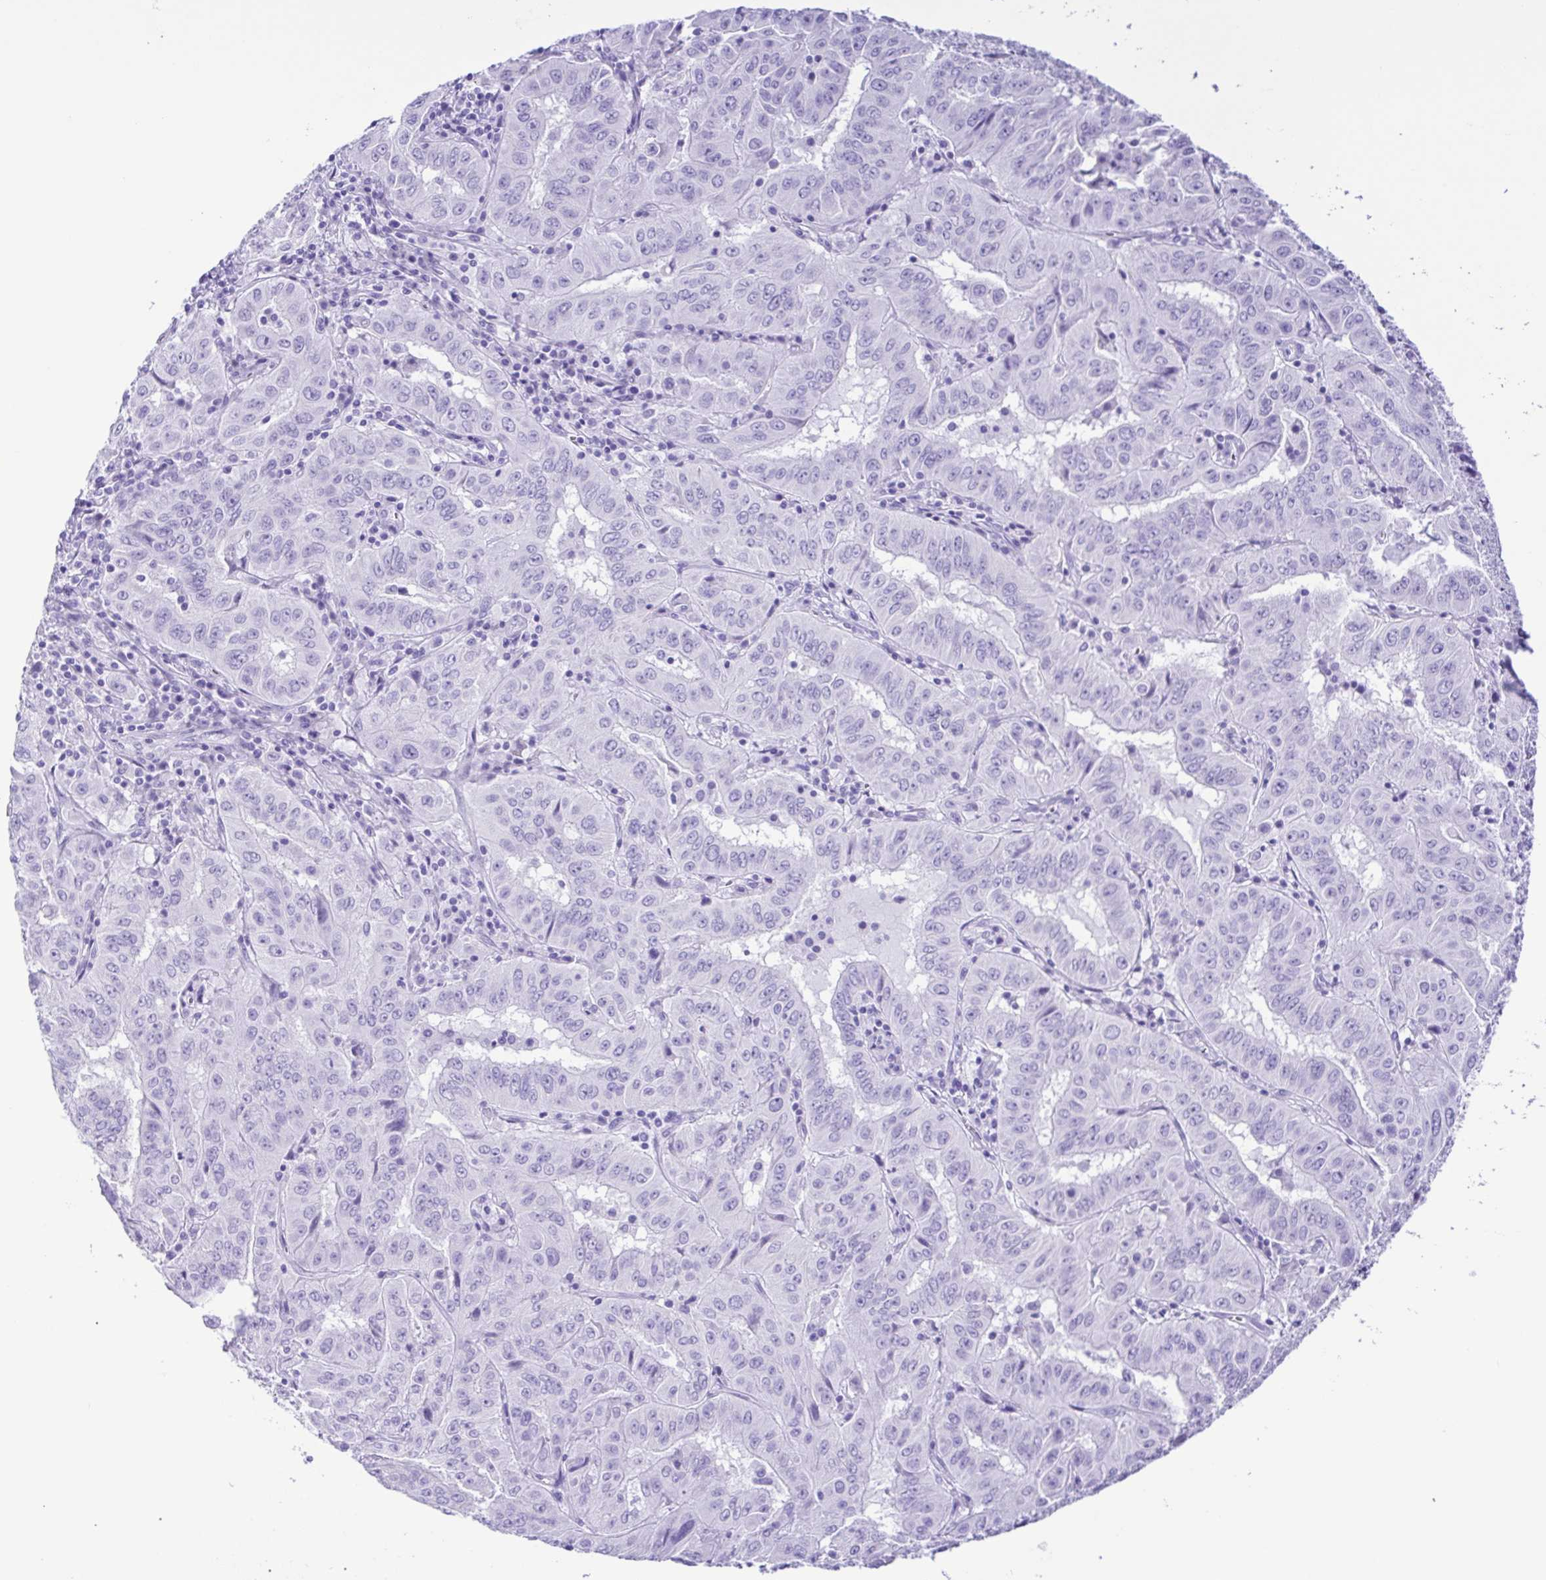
{"staining": {"intensity": "negative", "quantity": "none", "location": "none"}, "tissue": "pancreatic cancer", "cell_type": "Tumor cells", "image_type": "cancer", "snomed": [{"axis": "morphology", "description": "Adenocarcinoma, NOS"}, {"axis": "topography", "description": "Pancreas"}], "caption": "Tumor cells are negative for brown protein staining in pancreatic adenocarcinoma.", "gene": "CASP14", "patient": {"sex": "male", "age": 63}}